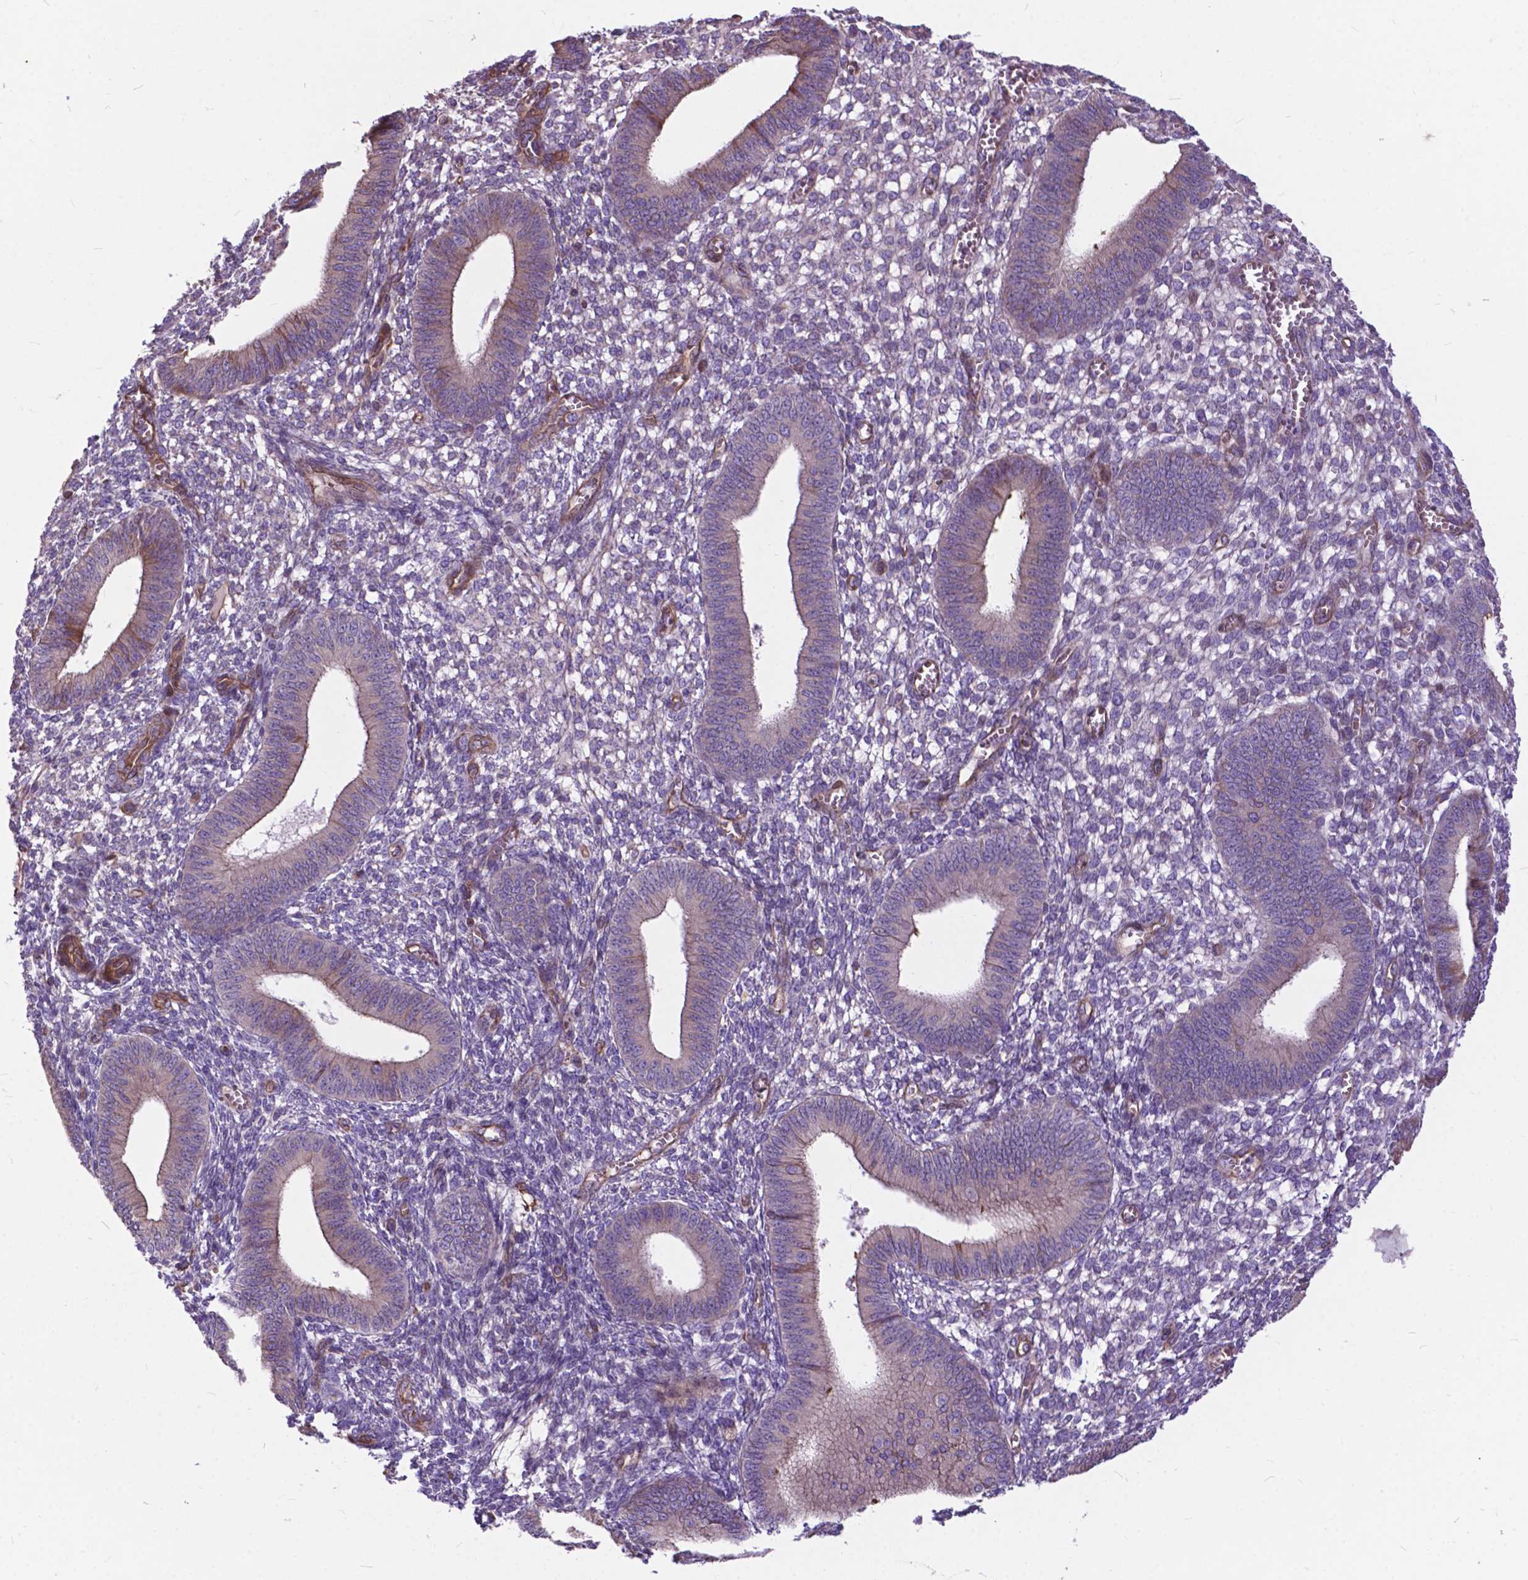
{"staining": {"intensity": "negative", "quantity": "none", "location": "none"}, "tissue": "endometrium", "cell_type": "Cells in endometrial stroma", "image_type": "normal", "snomed": [{"axis": "morphology", "description": "Normal tissue, NOS"}, {"axis": "topography", "description": "Endometrium"}], "caption": "The histopathology image shows no significant positivity in cells in endometrial stroma of endometrium.", "gene": "FLT4", "patient": {"sex": "female", "age": 42}}